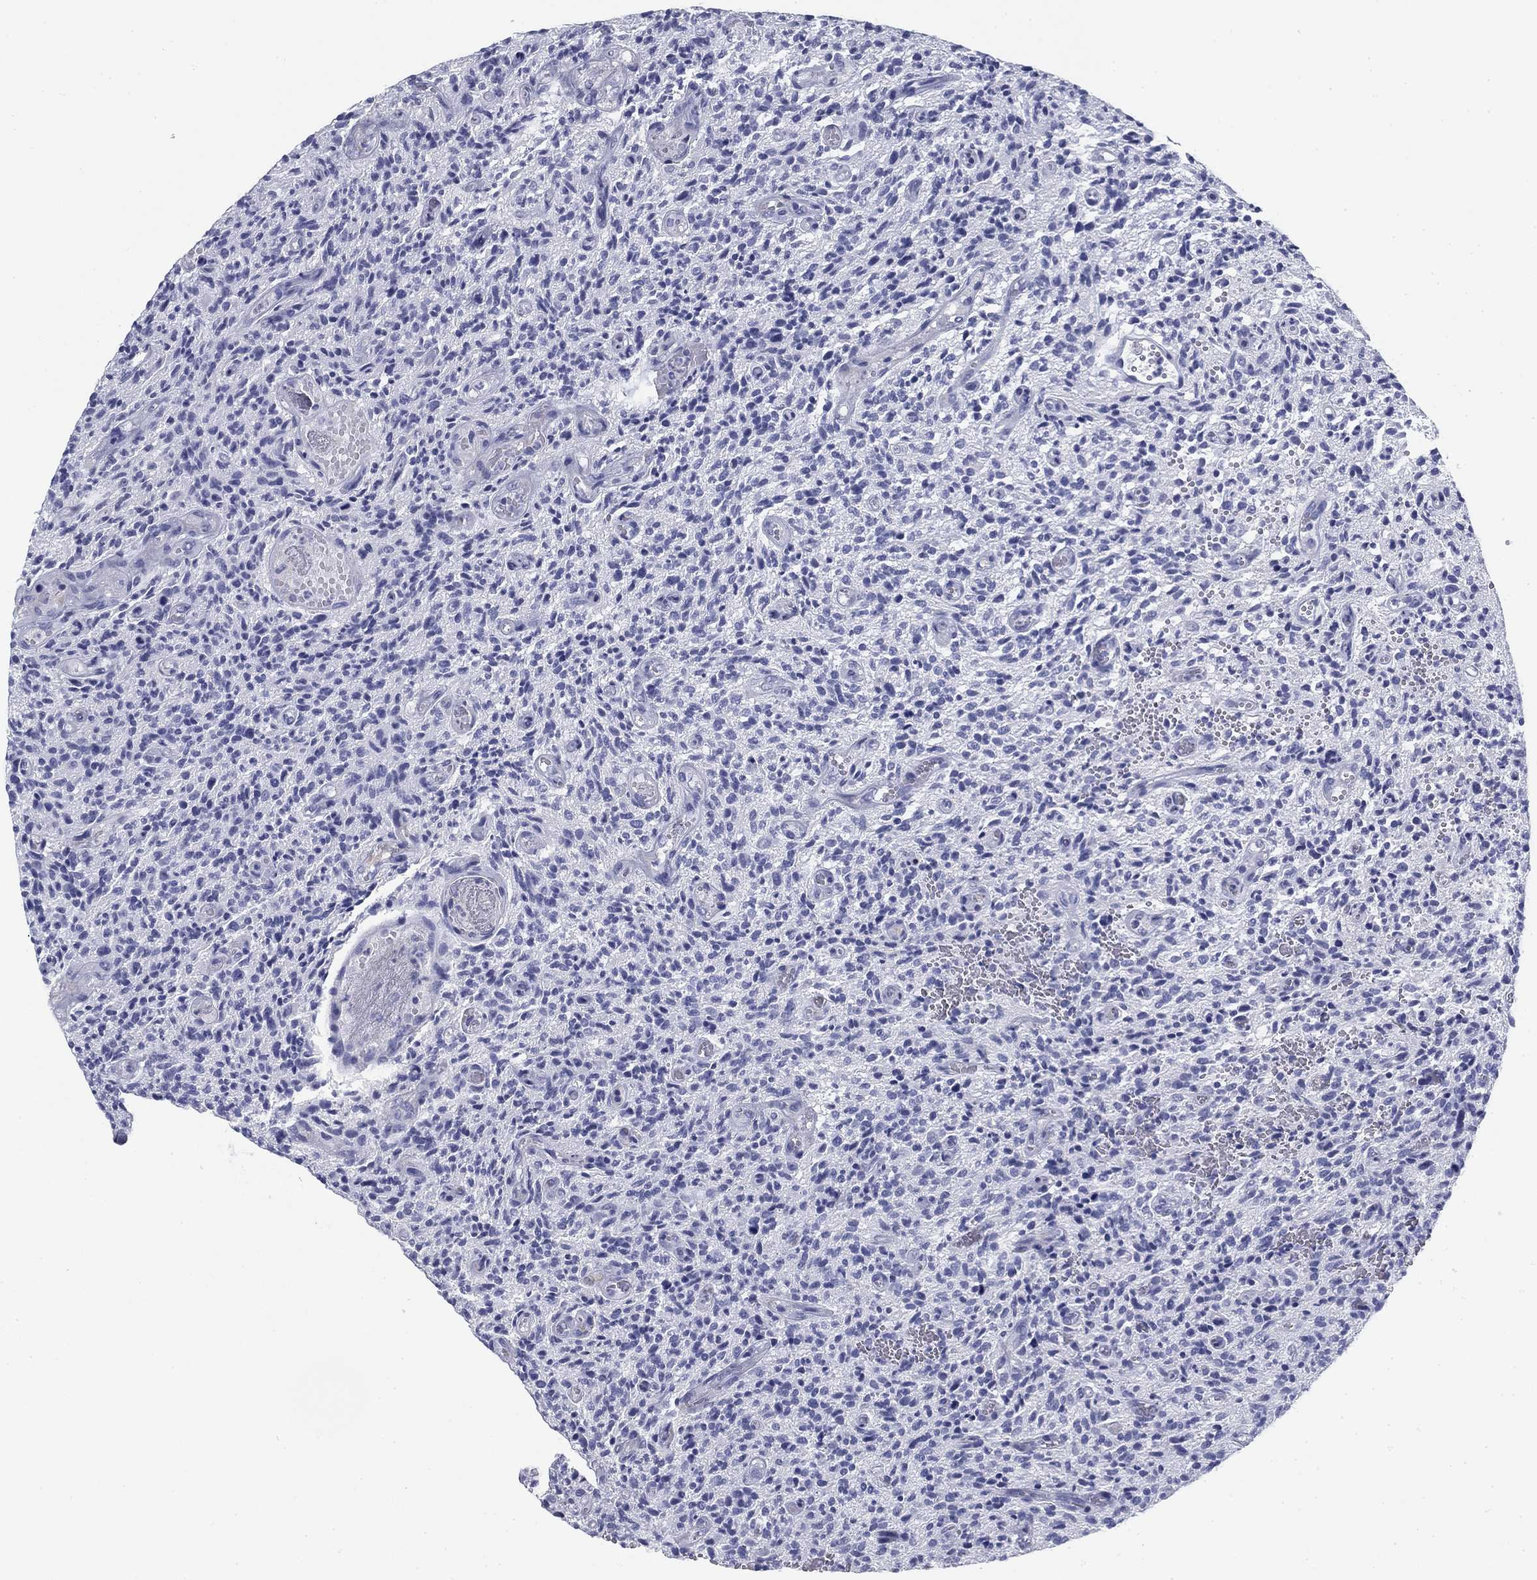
{"staining": {"intensity": "negative", "quantity": "none", "location": "none"}, "tissue": "glioma", "cell_type": "Tumor cells", "image_type": "cancer", "snomed": [{"axis": "morphology", "description": "Glioma, malignant, High grade"}, {"axis": "topography", "description": "Brain"}], "caption": "Immunohistochemistry of human malignant glioma (high-grade) exhibits no staining in tumor cells.", "gene": "CD79B", "patient": {"sex": "male", "age": 64}}